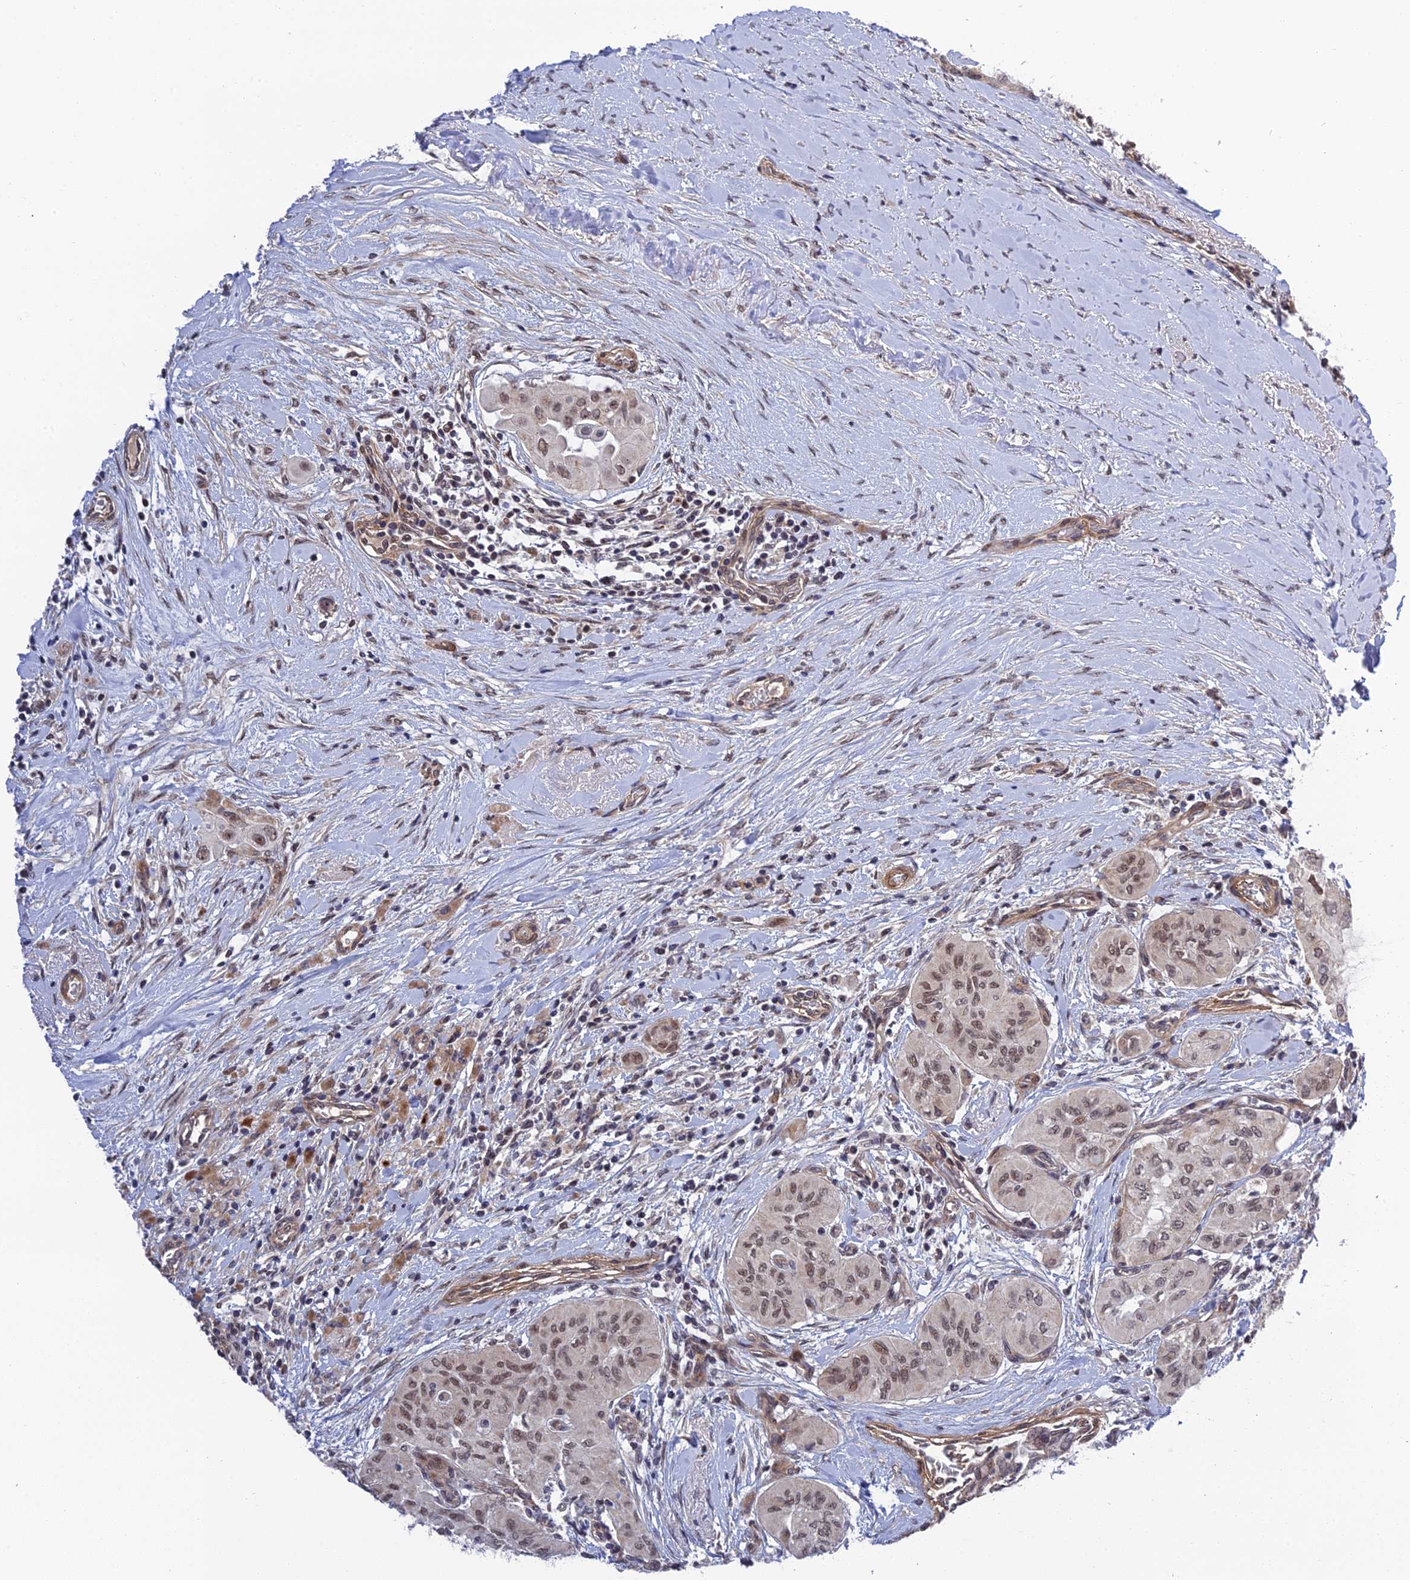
{"staining": {"intensity": "moderate", "quantity": ">75%", "location": "nuclear"}, "tissue": "thyroid cancer", "cell_type": "Tumor cells", "image_type": "cancer", "snomed": [{"axis": "morphology", "description": "Papillary adenocarcinoma, NOS"}, {"axis": "topography", "description": "Thyroid gland"}], "caption": "Approximately >75% of tumor cells in human papillary adenocarcinoma (thyroid) show moderate nuclear protein positivity as visualized by brown immunohistochemical staining.", "gene": "REXO1", "patient": {"sex": "female", "age": 59}}